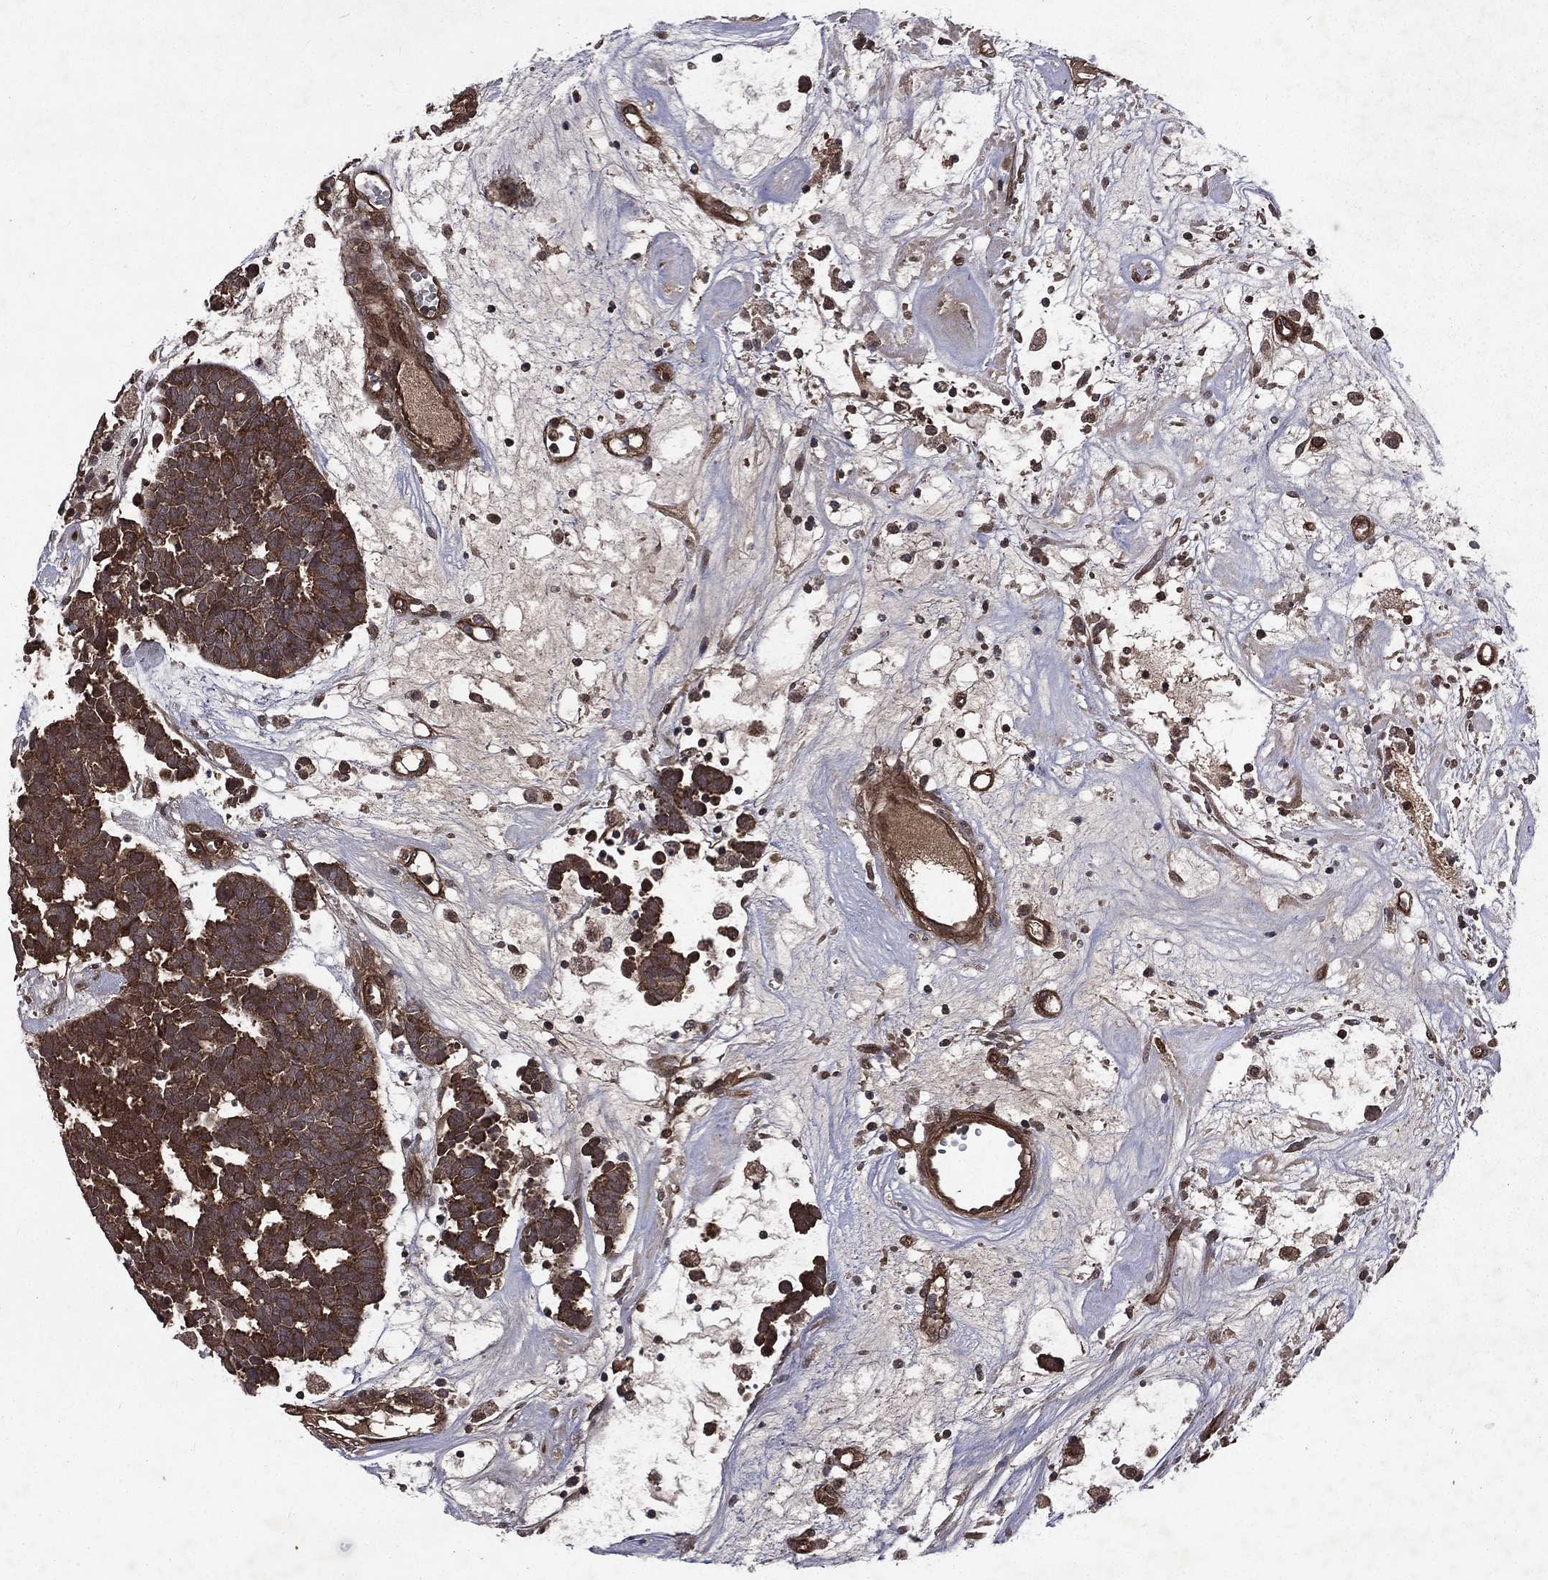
{"staining": {"intensity": "moderate", "quantity": ">75%", "location": "cytoplasmic/membranous"}, "tissue": "head and neck cancer", "cell_type": "Tumor cells", "image_type": "cancer", "snomed": [{"axis": "morphology", "description": "Adenocarcinoma, NOS"}, {"axis": "topography", "description": "Head-Neck"}], "caption": "Moderate cytoplasmic/membranous protein expression is appreciated in approximately >75% of tumor cells in adenocarcinoma (head and neck).", "gene": "FGD1", "patient": {"sex": "female", "age": 81}}